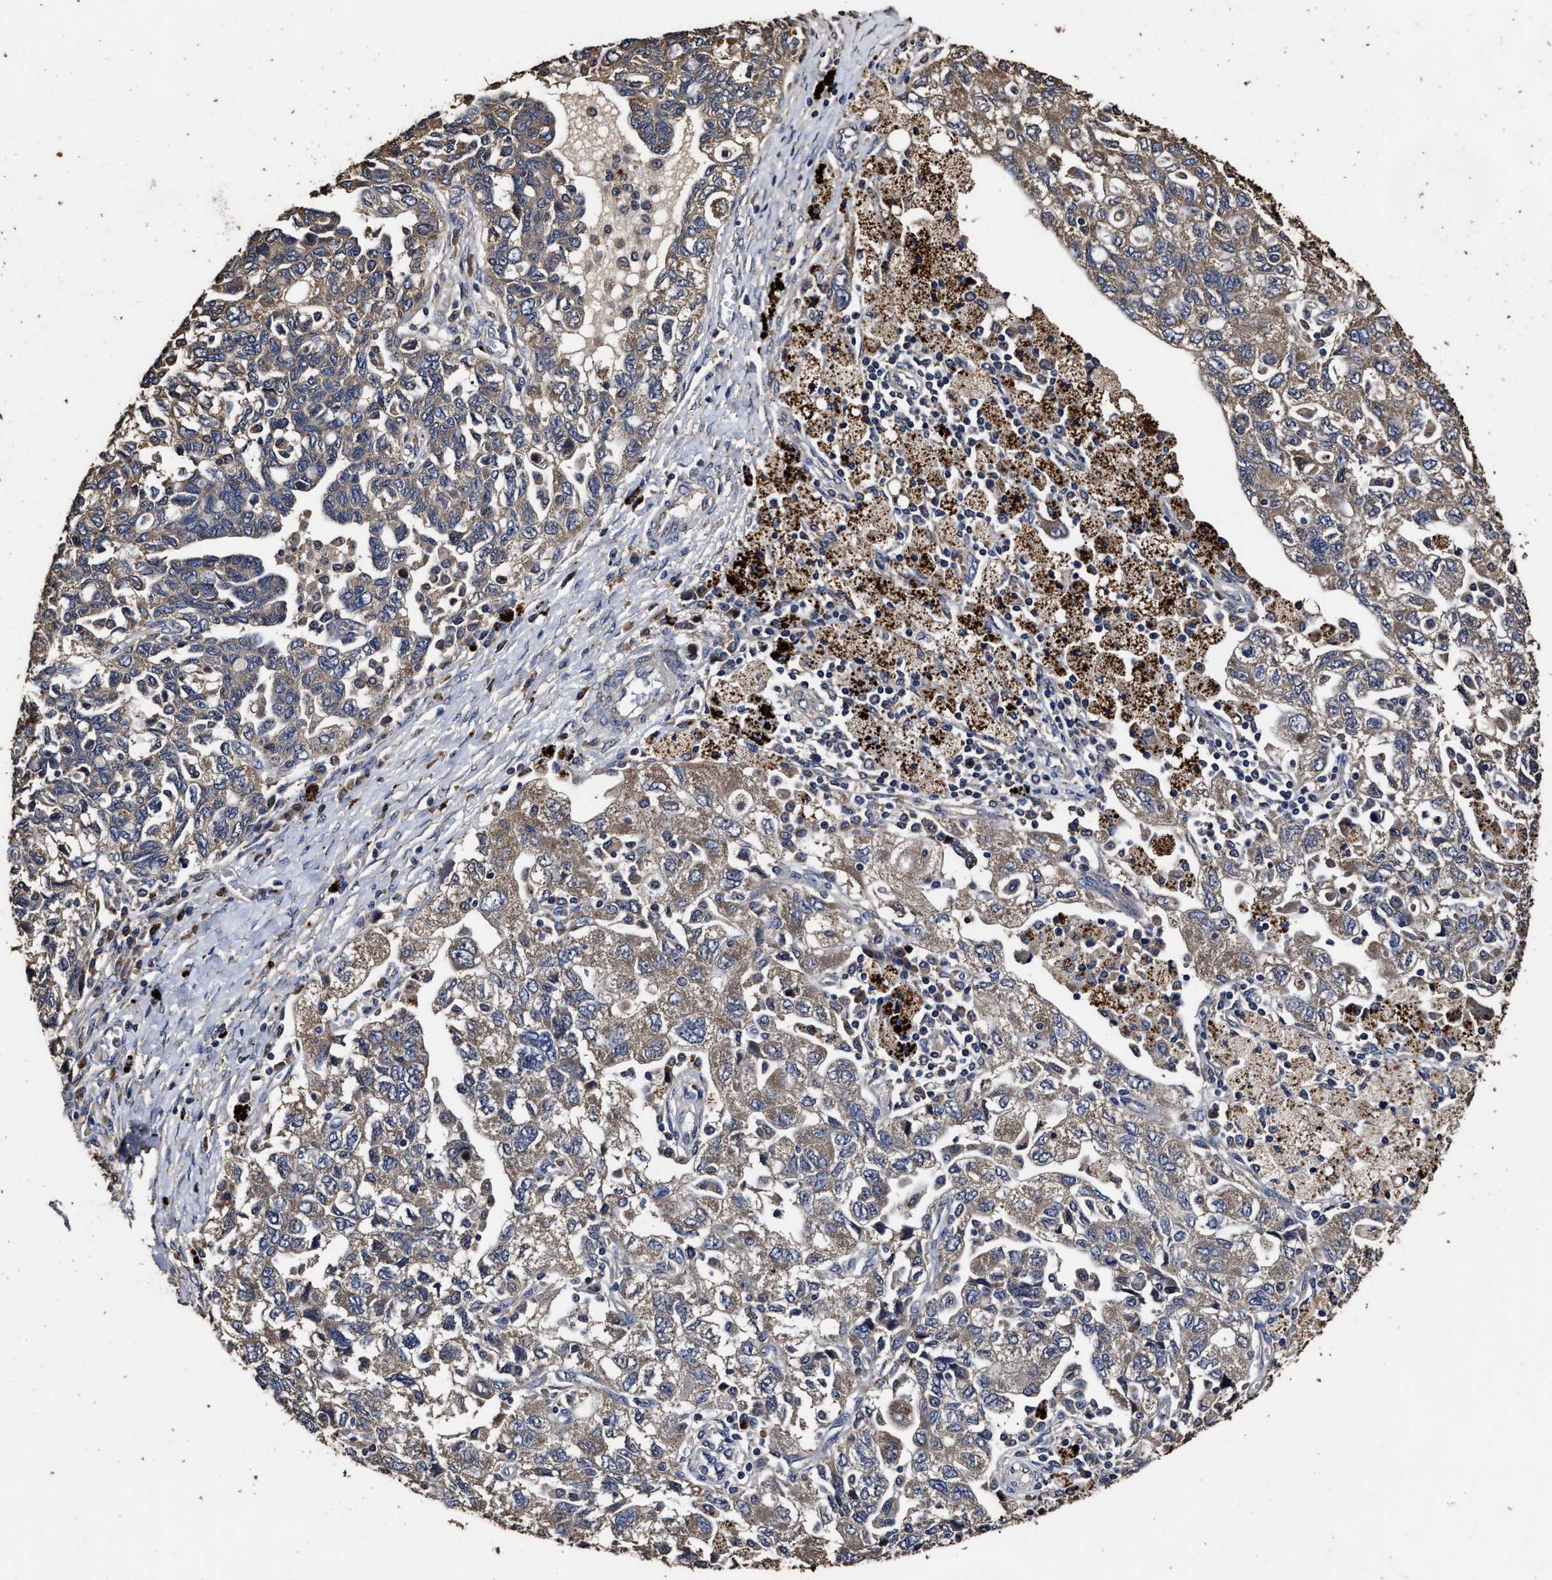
{"staining": {"intensity": "weak", "quantity": ">75%", "location": "cytoplasmic/membranous"}, "tissue": "ovarian cancer", "cell_type": "Tumor cells", "image_type": "cancer", "snomed": [{"axis": "morphology", "description": "Carcinoma, NOS"}, {"axis": "morphology", "description": "Cystadenocarcinoma, serous, NOS"}, {"axis": "topography", "description": "Ovary"}], "caption": "The photomicrograph exhibits immunohistochemical staining of carcinoma (ovarian). There is weak cytoplasmic/membranous expression is seen in approximately >75% of tumor cells. The staining was performed using DAB, with brown indicating positive protein expression. Nuclei are stained blue with hematoxylin.", "gene": "PPM1K", "patient": {"sex": "female", "age": 69}}